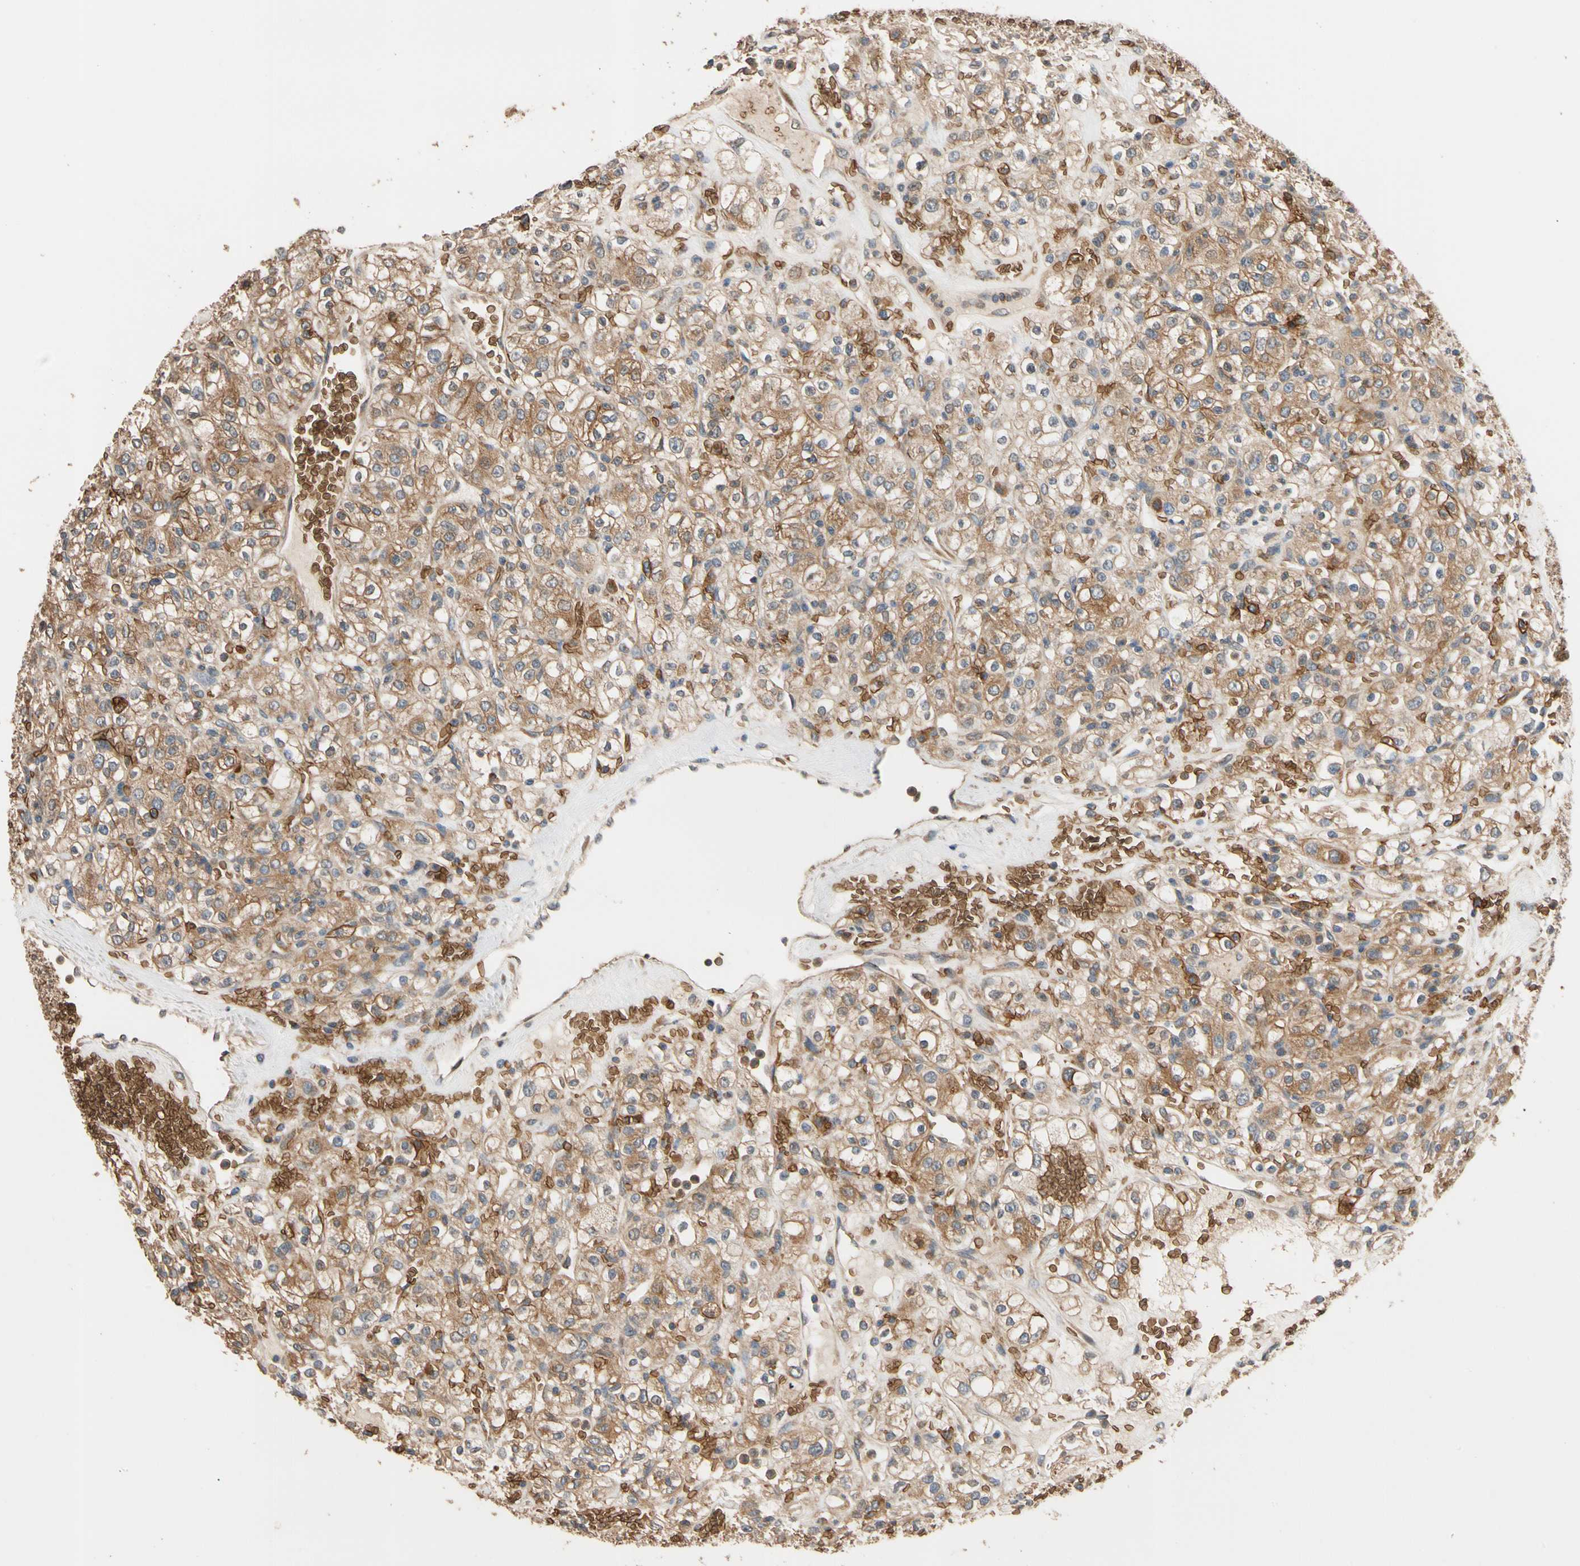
{"staining": {"intensity": "strong", "quantity": "25%-75%", "location": "cytoplasmic/membranous"}, "tissue": "renal cancer", "cell_type": "Tumor cells", "image_type": "cancer", "snomed": [{"axis": "morphology", "description": "Normal tissue, NOS"}, {"axis": "morphology", "description": "Adenocarcinoma, NOS"}, {"axis": "topography", "description": "Kidney"}], "caption": "Adenocarcinoma (renal) stained with DAB immunohistochemistry reveals high levels of strong cytoplasmic/membranous expression in about 25%-75% of tumor cells.", "gene": "RIOK2", "patient": {"sex": "female", "age": 72}}